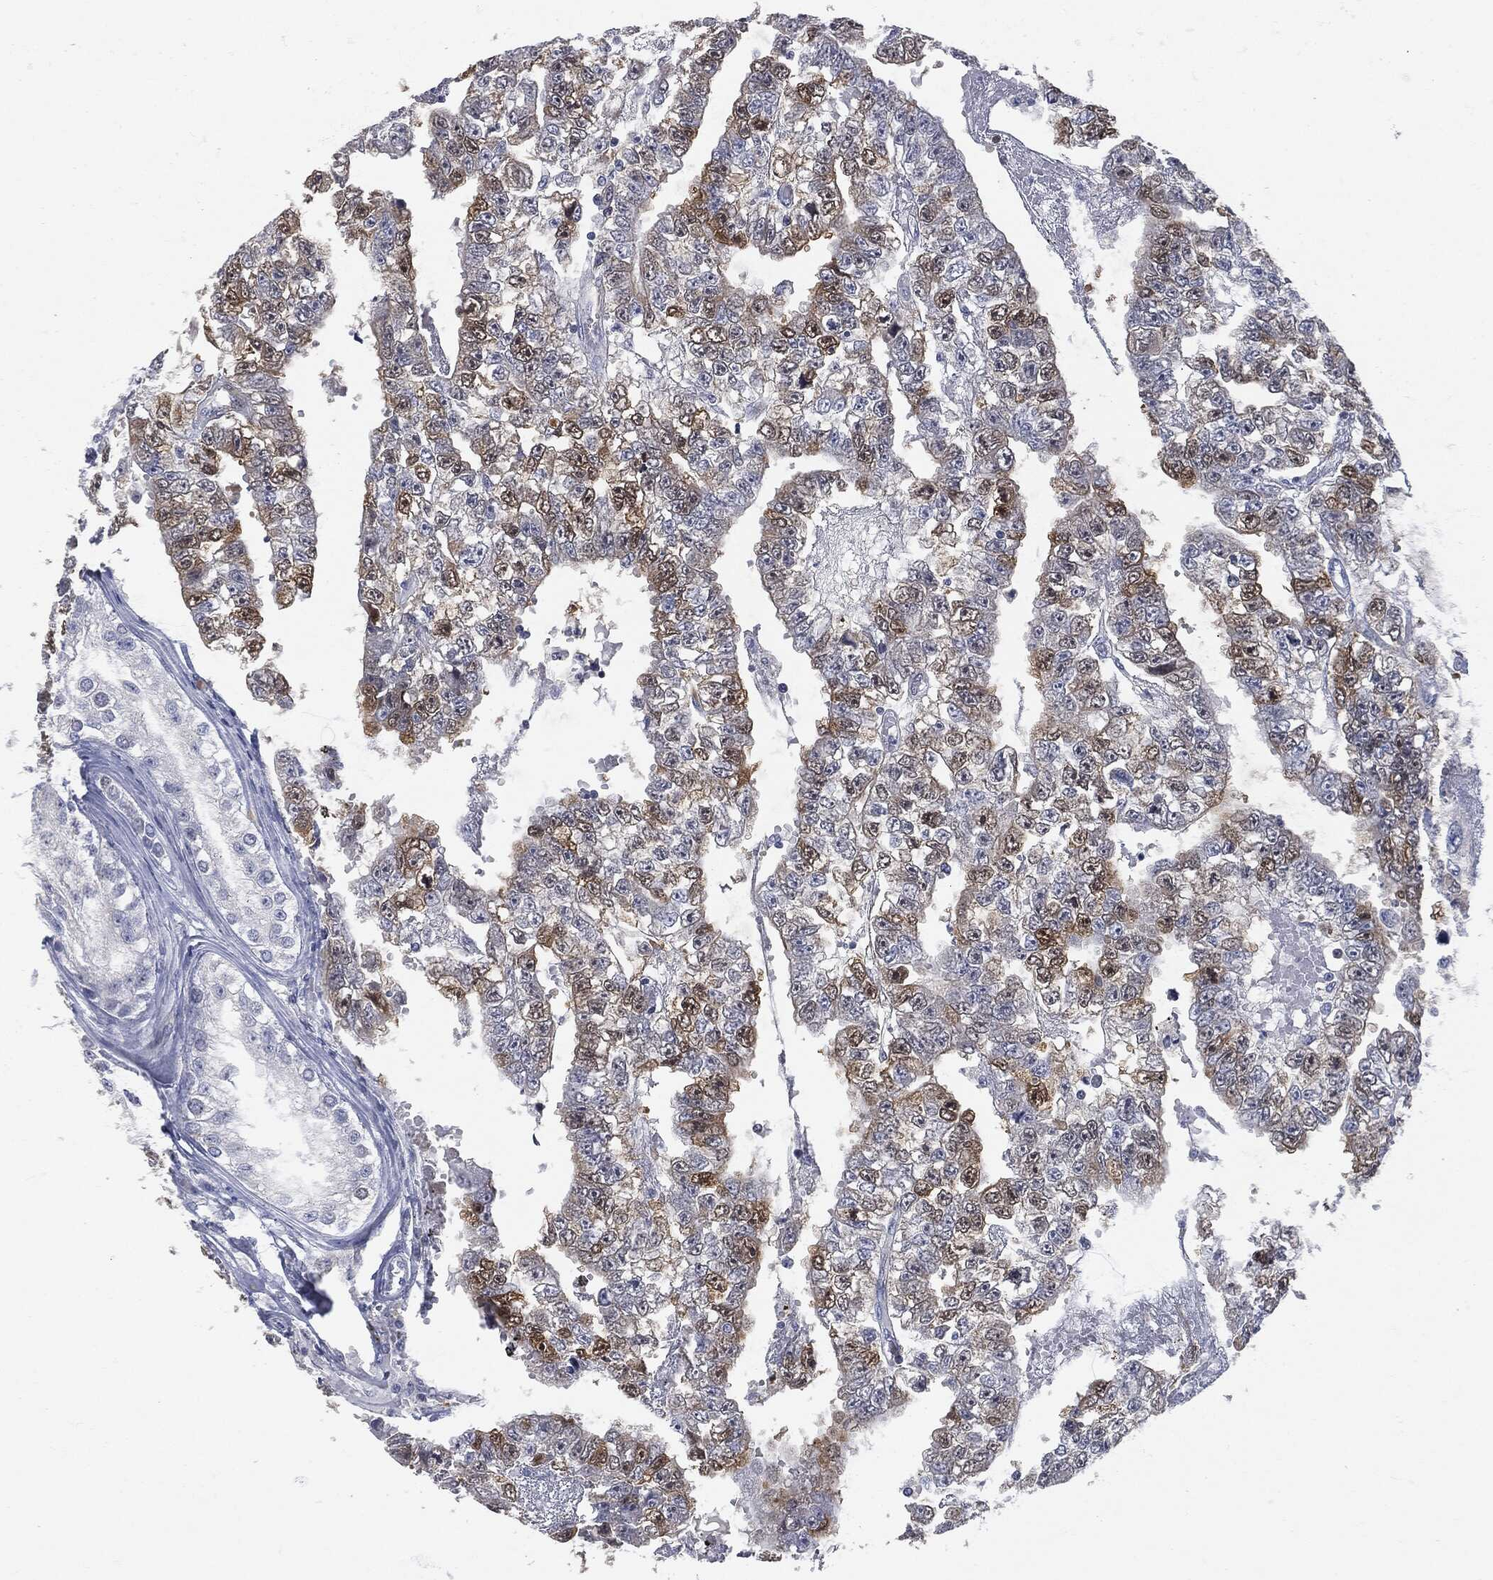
{"staining": {"intensity": "weak", "quantity": "25%-75%", "location": "cytoplasmic/membranous"}, "tissue": "testis cancer", "cell_type": "Tumor cells", "image_type": "cancer", "snomed": [{"axis": "morphology", "description": "Carcinoma, Embryonal, NOS"}, {"axis": "topography", "description": "Testis"}], "caption": "The micrograph shows staining of testis embryonal carcinoma, revealing weak cytoplasmic/membranous protein staining (brown color) within tumor cells.", "gene": "UBE2C", "patient": {"sex": "male", "age": 25}}